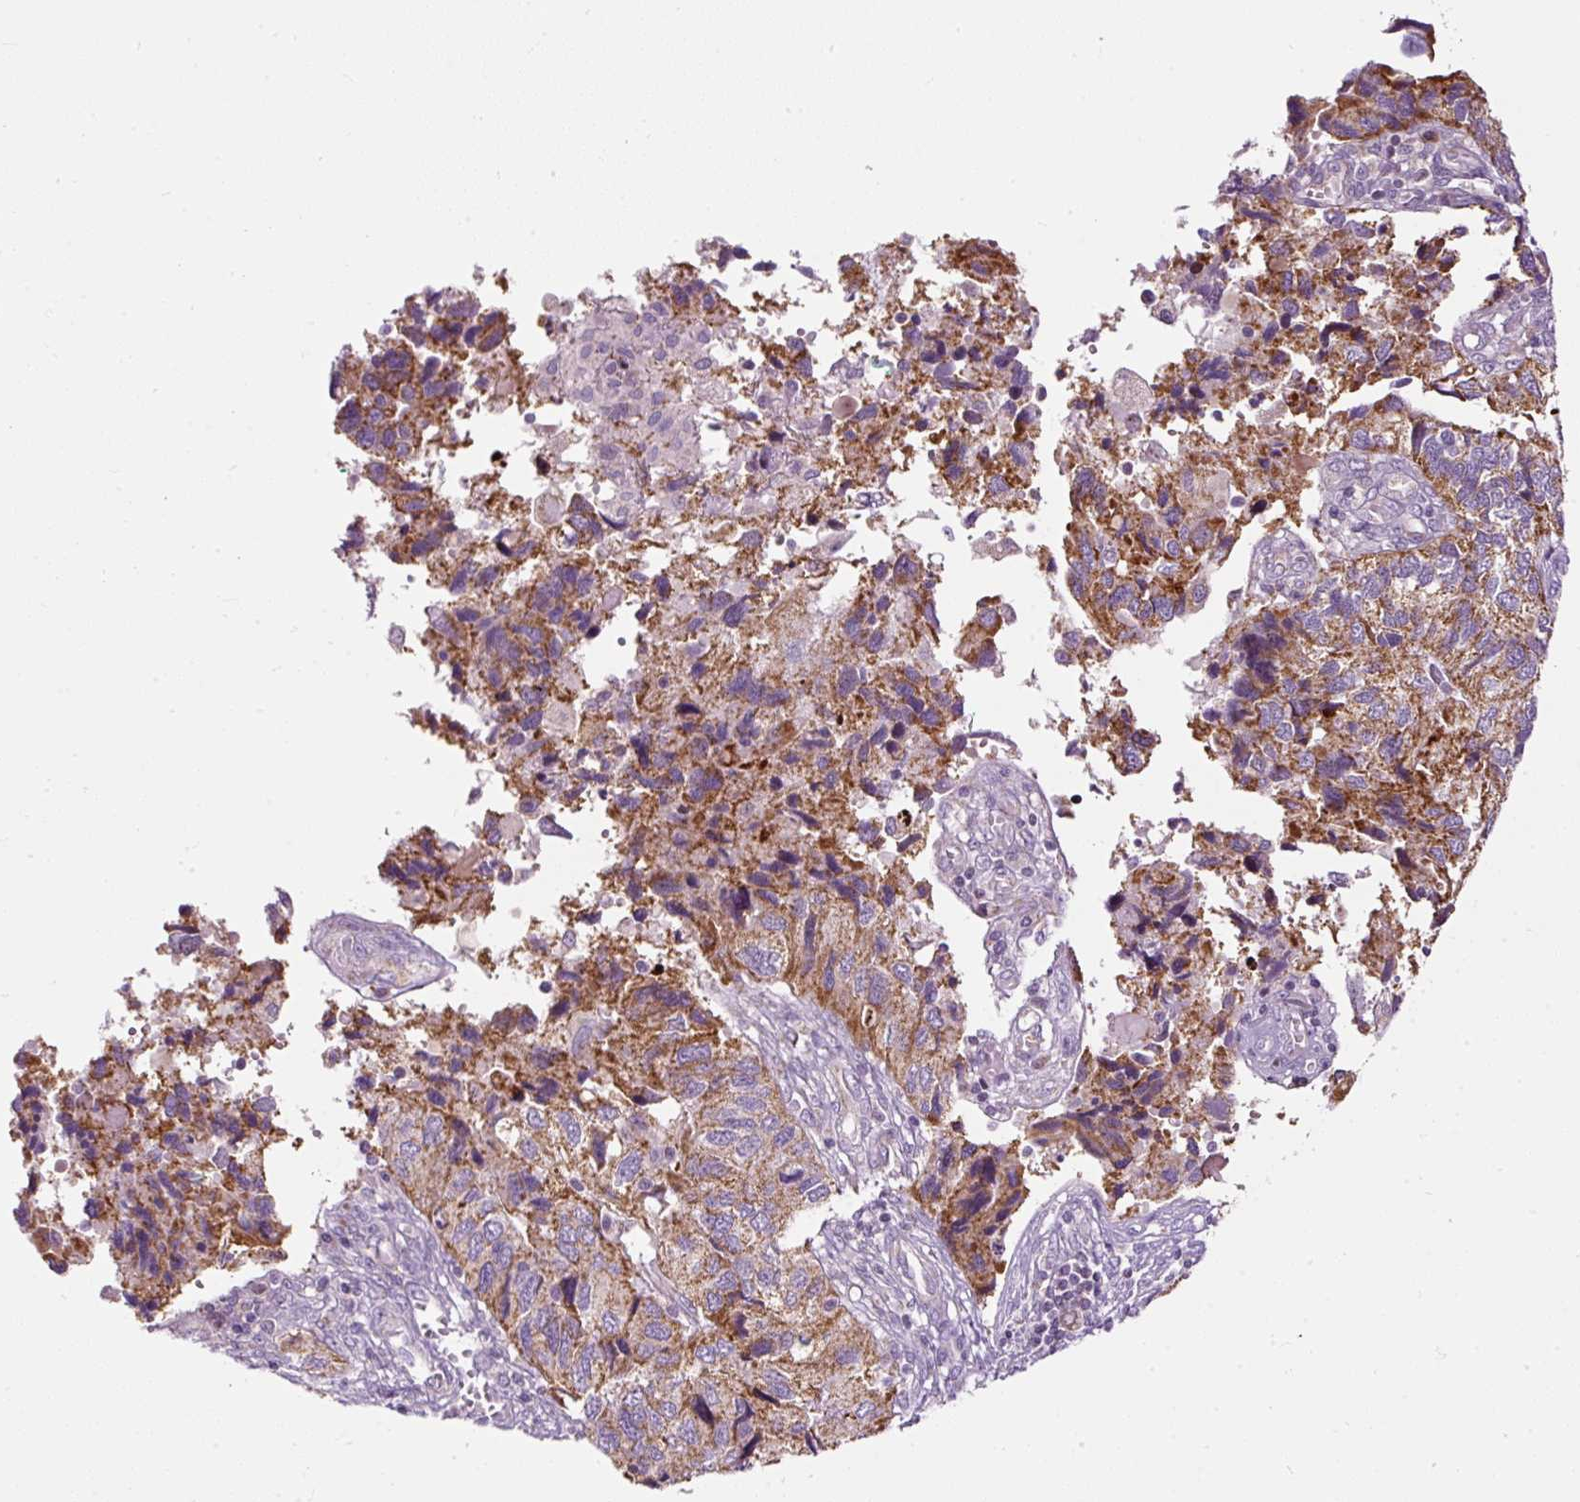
{"staining": {"intensity": "moderate", "quantity": ">75%", "location": "cytoplasmic/membranous"}, "tissue": "endometrial cancer", "cell_type": "Tumor cells", "image_type": "cancer", "snomed": [{"axis": "morphology", "description": "Carcinoma, NOS"}, {"axis": "topography", "description": "Uterus"}], "caption": "The image reveals immunohistochemical staining of endometrial carcinoma. There is moderate cytoplasmic/membranous staining is present in approximately >75% of tumor cells. The protein is stained brown, and the nuclei are stained in blue (DAB (3,3'-diaminobenzidine) IHC with brightfield microscopy, high magnification).", "gene": "FMC1", "patient": {"sex": "female", "age": 76}}